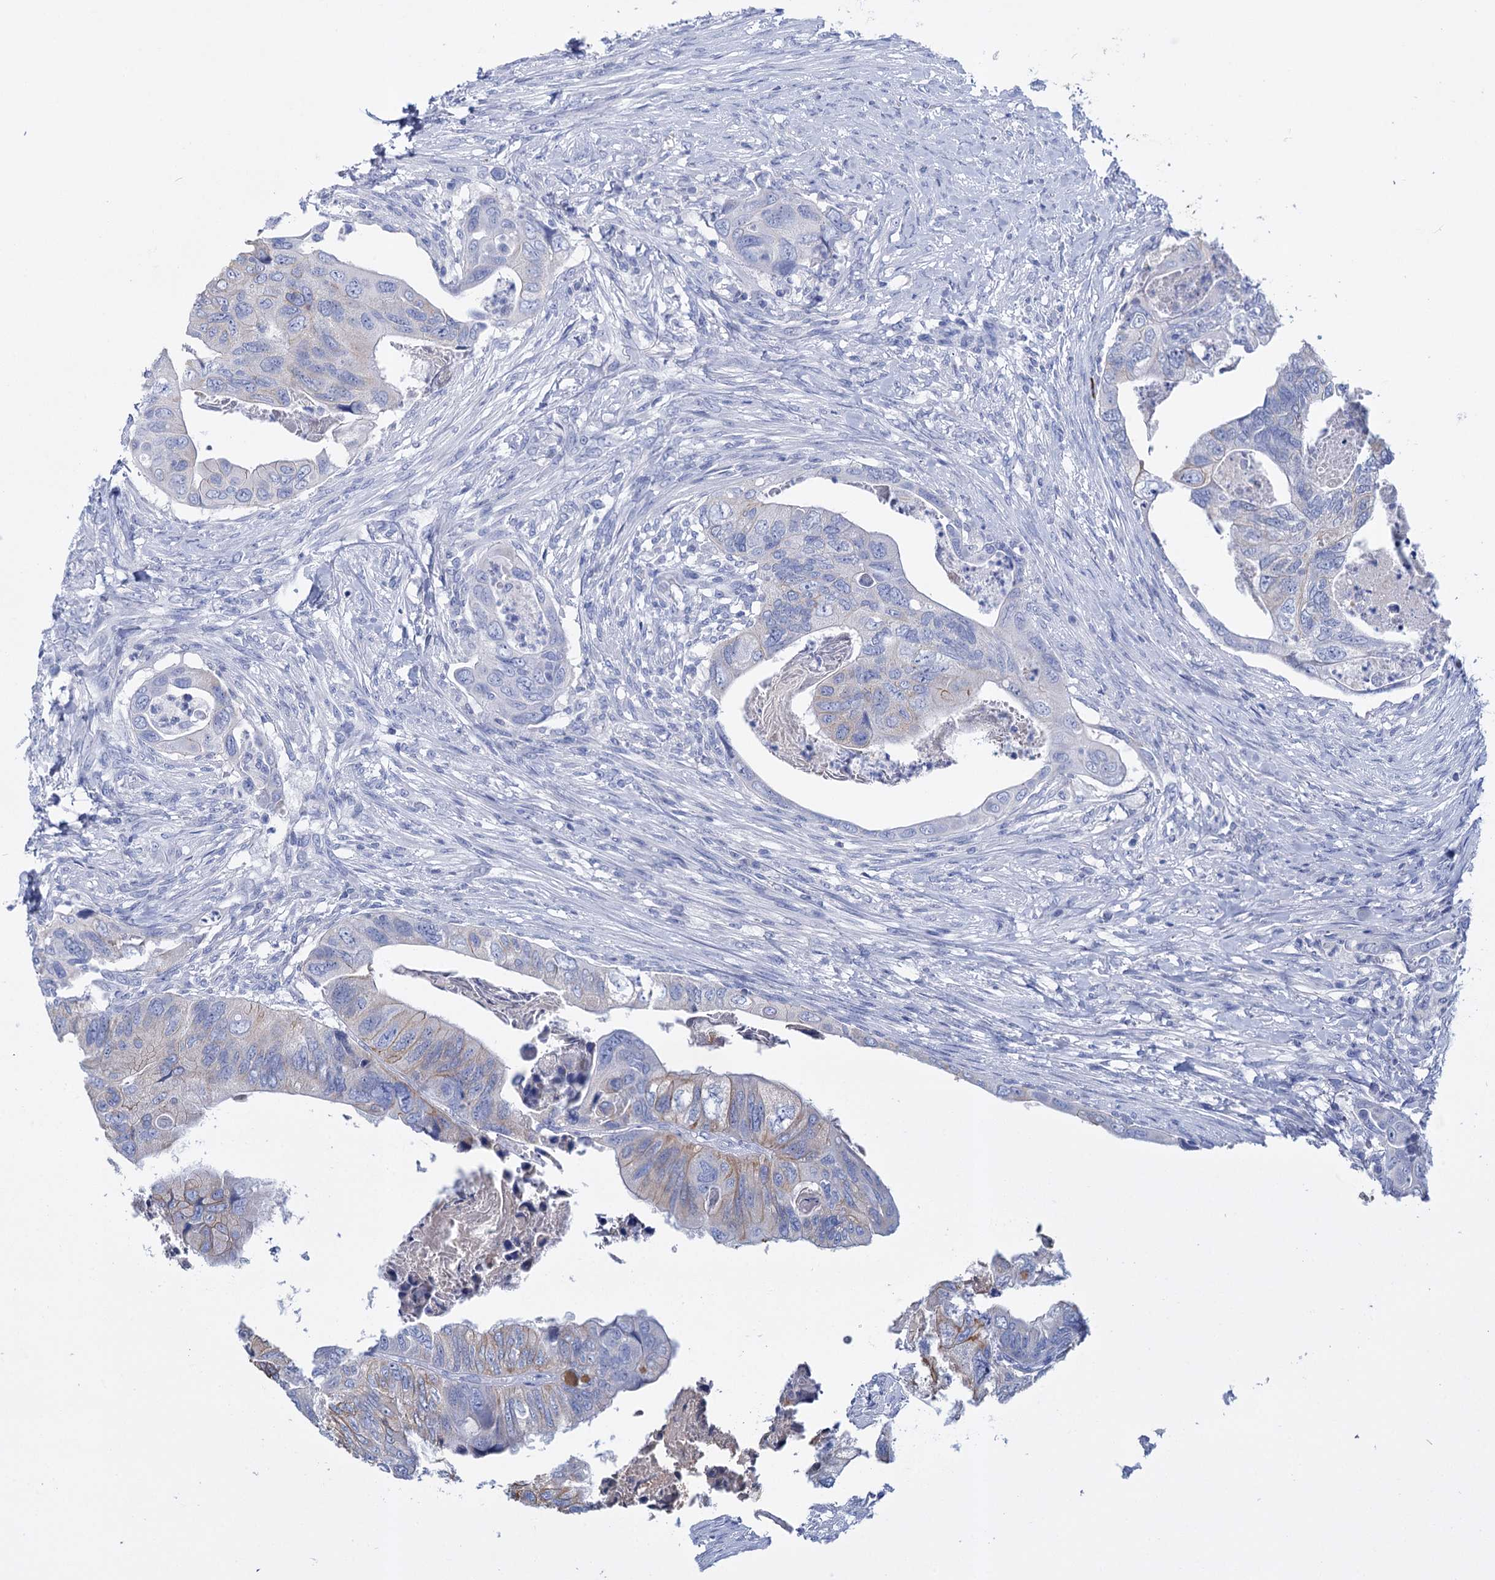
{"staining": {"intensity": "weak", "quantity": "<25%", "location": "cytoplasmic/membranous"}, "tissue": "colorectal cancer", "cell_type": "Tumor cells", "image_type": "cancer", "snomed": [{"axis": "morphology", "description": "Adenocarcinoma, NOS"}, {"axis": "topography", "description": "Rectum"}], "caption": "Tumor cells show no significant protein staining in colorectal cancer (adenocarcinoma).", "gene": "FBXW12", "patient": {"sex": "male", "age": 63}}